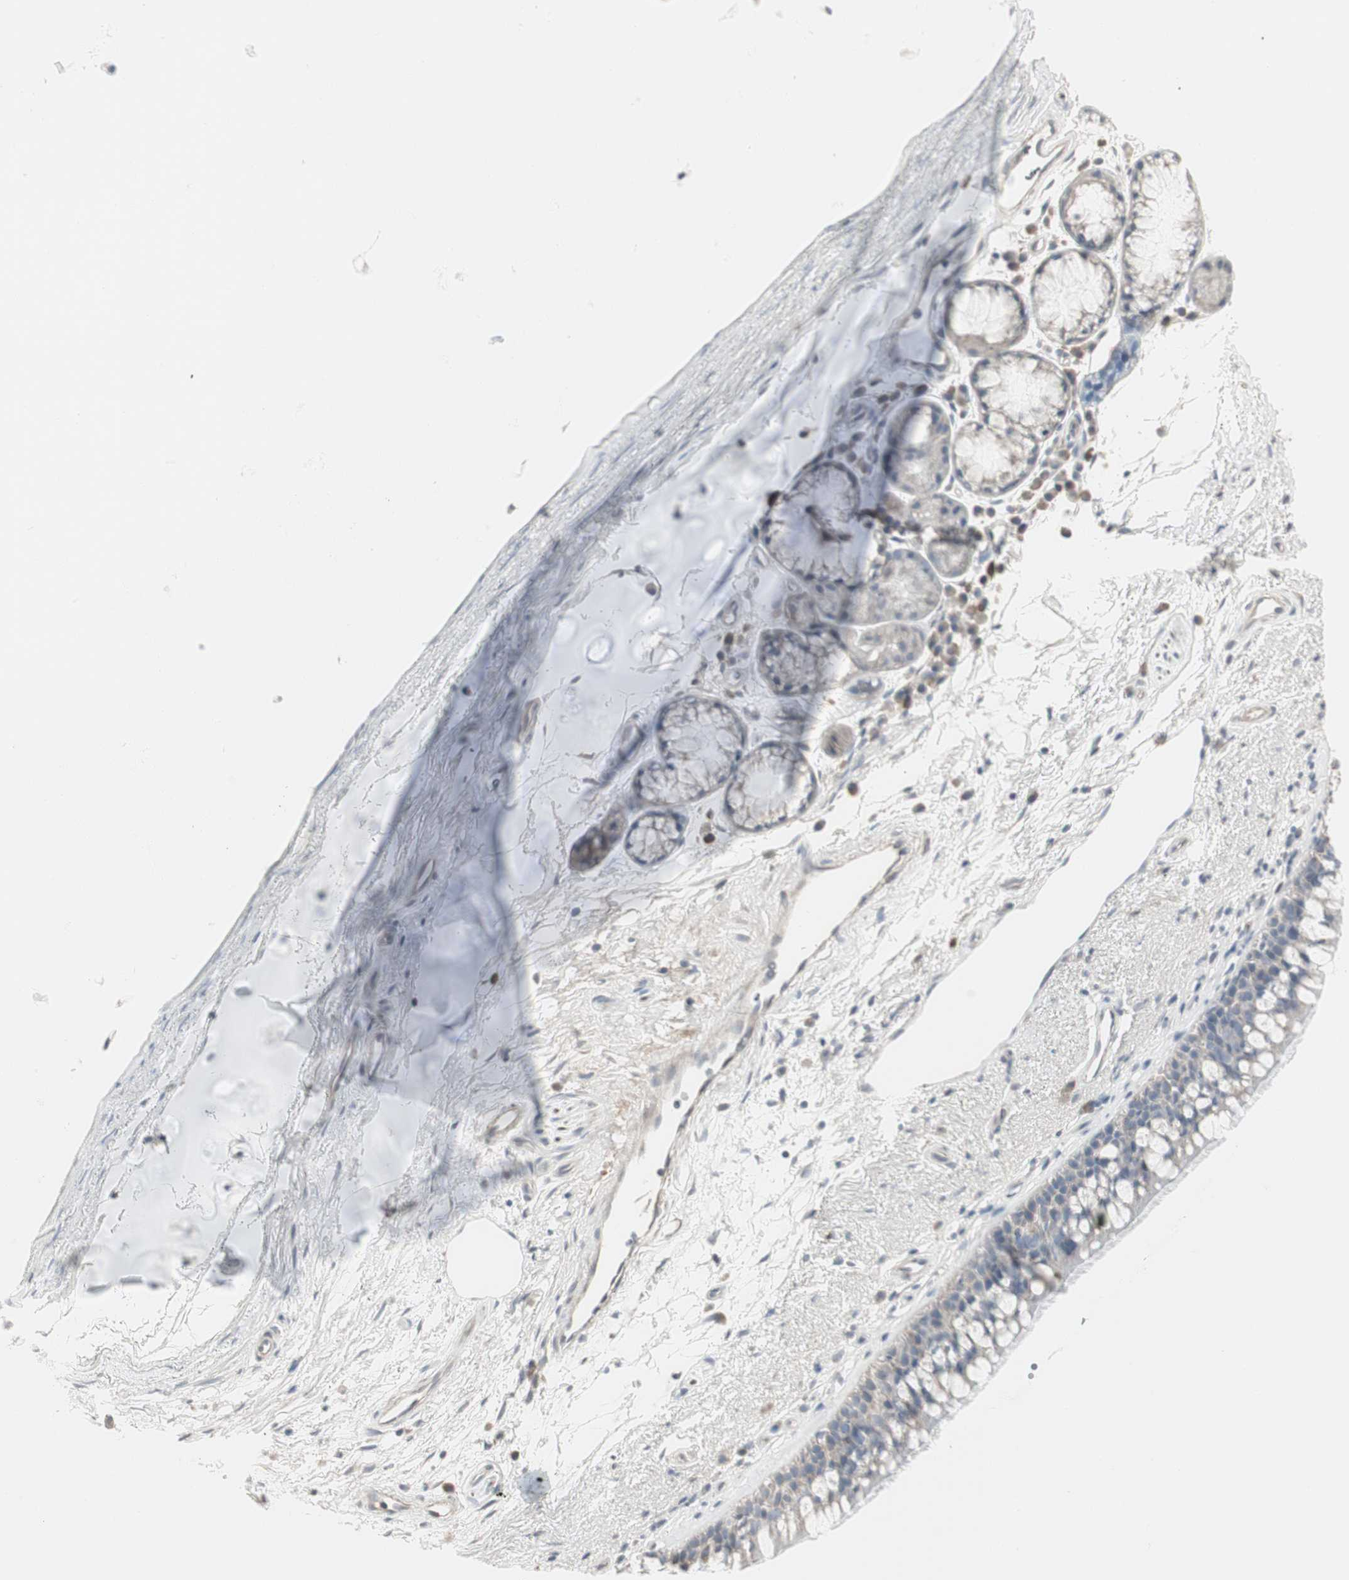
{"staining": {"intensity": "negative", "quantity": "none", "location": "none"}, "tissue": "bronchus", "cell_type": "Respiratory epithelial cells", "image_type": "normal", "snomed": [{"axis": "morphology", "description": "Normal tissue, NOS"}, {"axis": "topography", "description": "Bronchus"}], "caption": "IHC of unremarkable bronchus displays no staining in respiratory epithelial cells.", "gene": "DMPK", "patient": {"sex": "female", "age": 54}}